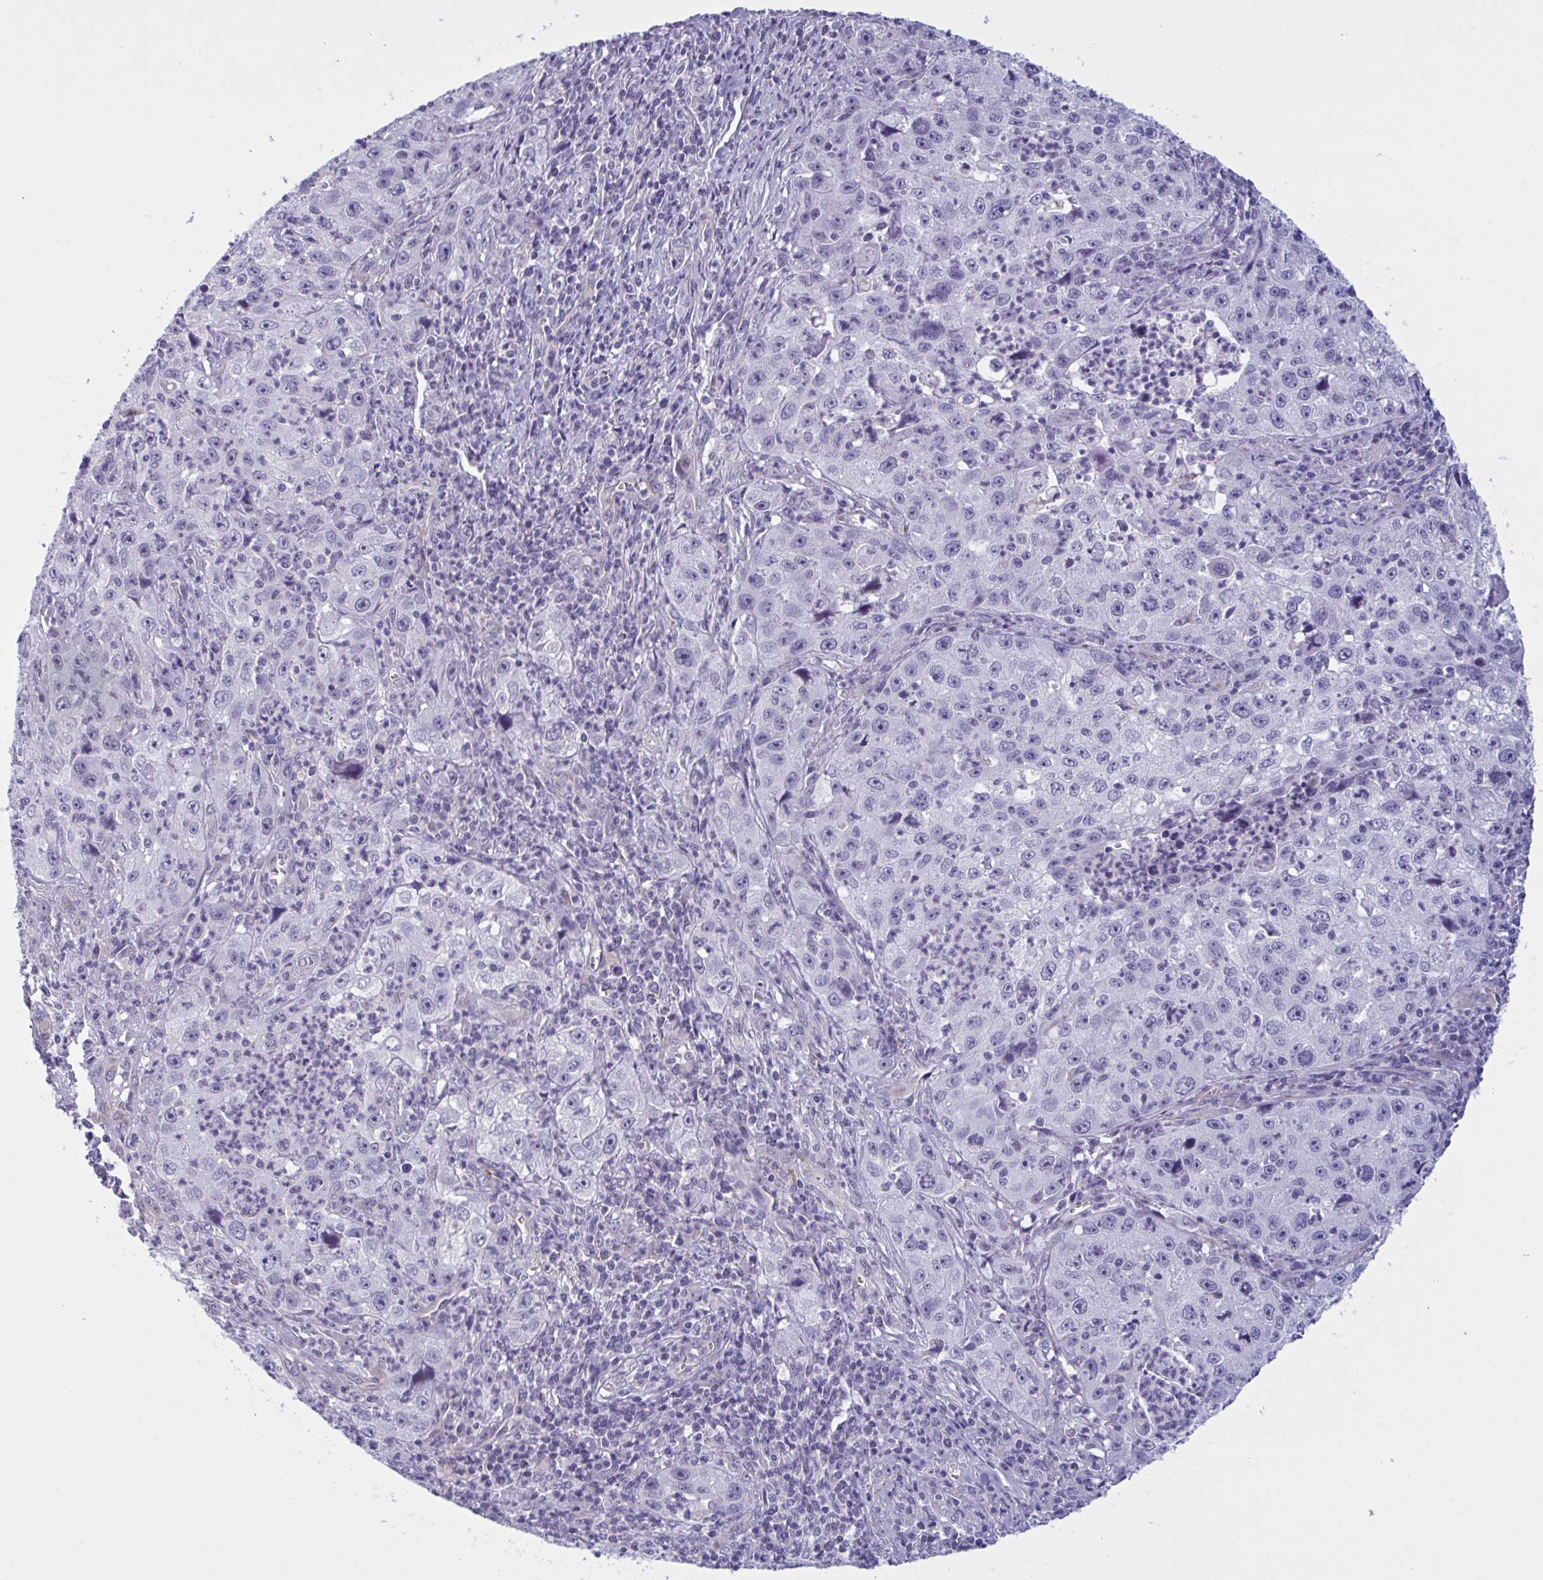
{"staining": {"intensity": "negative", "quantity": "none", "location": "none"}, "tissue": "lung cancer", "cell_type": "Tumor cells", "image_type": "cancer", "snomed": [{"axis": "morphology", "description": "Squamous cell carcinoma, NOS"}, {"axis": "topography", "description": "Lung"}], "caption": "High magnification brightfield microscopy of lung cancer stained with DAB (brown) and counterstained with hematoxylin (blue): tumor cells show no significant staining. (DAB immunohistochemistry with hematoxylin counter stain).", "gene": "OR1L3", "patient": {"sex": "male", "age": 71}}